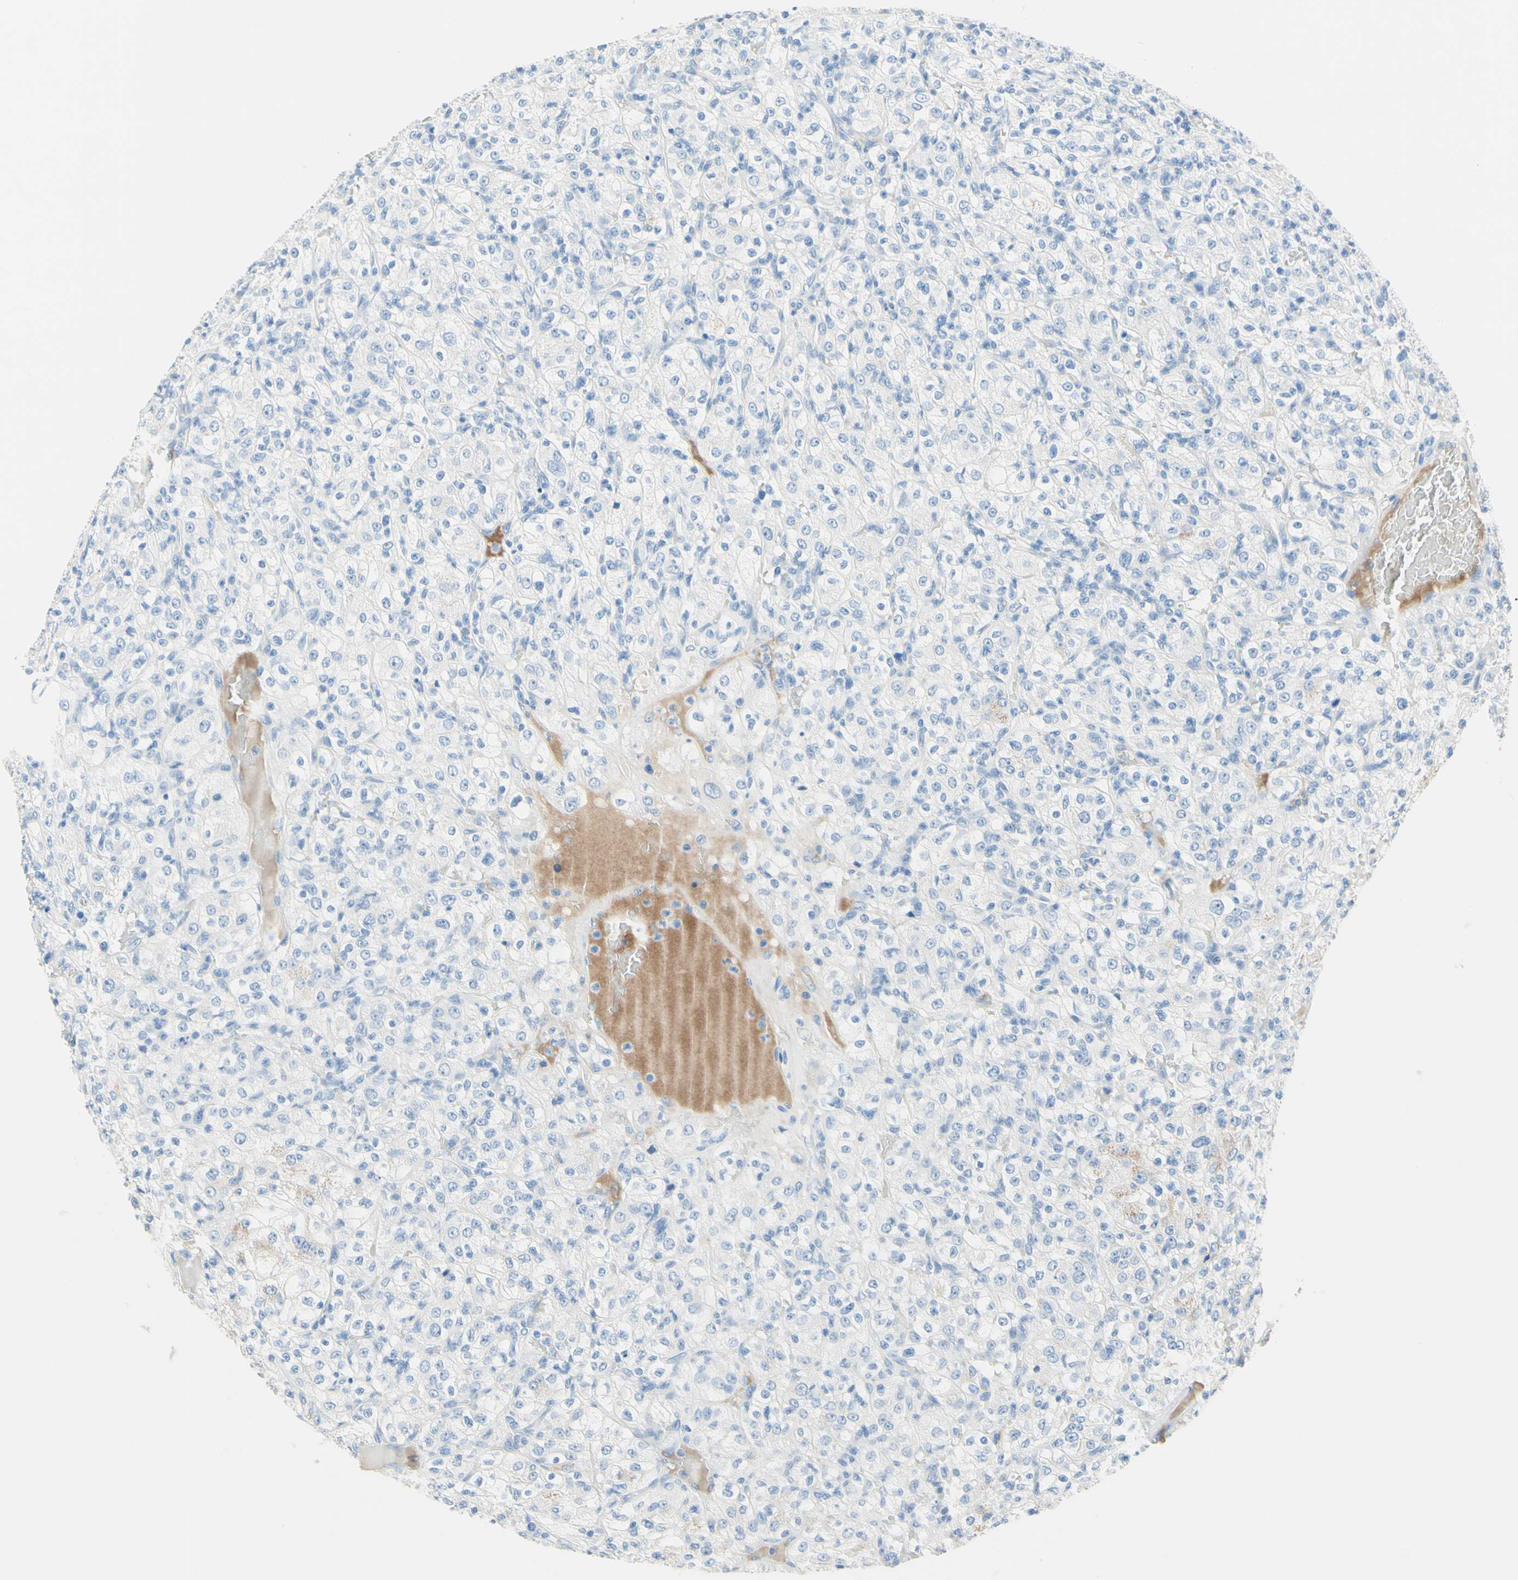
{"staining": {"intensity": "negative", "quantity": "none", "location": "none"}, "tissue": "renal cancer", "cell_type": "Tumor cells", "image_type": "cancer", "snomed": [{"axis": "morphology", "description": "Normal tissue, NOS"}, {"axis": "morphology", "description": "Adenocarcinoma, NOS"}, {"axis": "topography", "description": "Kidney"}], "caption": "Immunohistochemistry (IHC) histopathology image of neoplastic tissue: human renal adenocarcinoma stained with DAB shows no significant protein staining in tumor cells.", "gene": "IL6ST", "patient": {"sex": "female", "age": 72}}